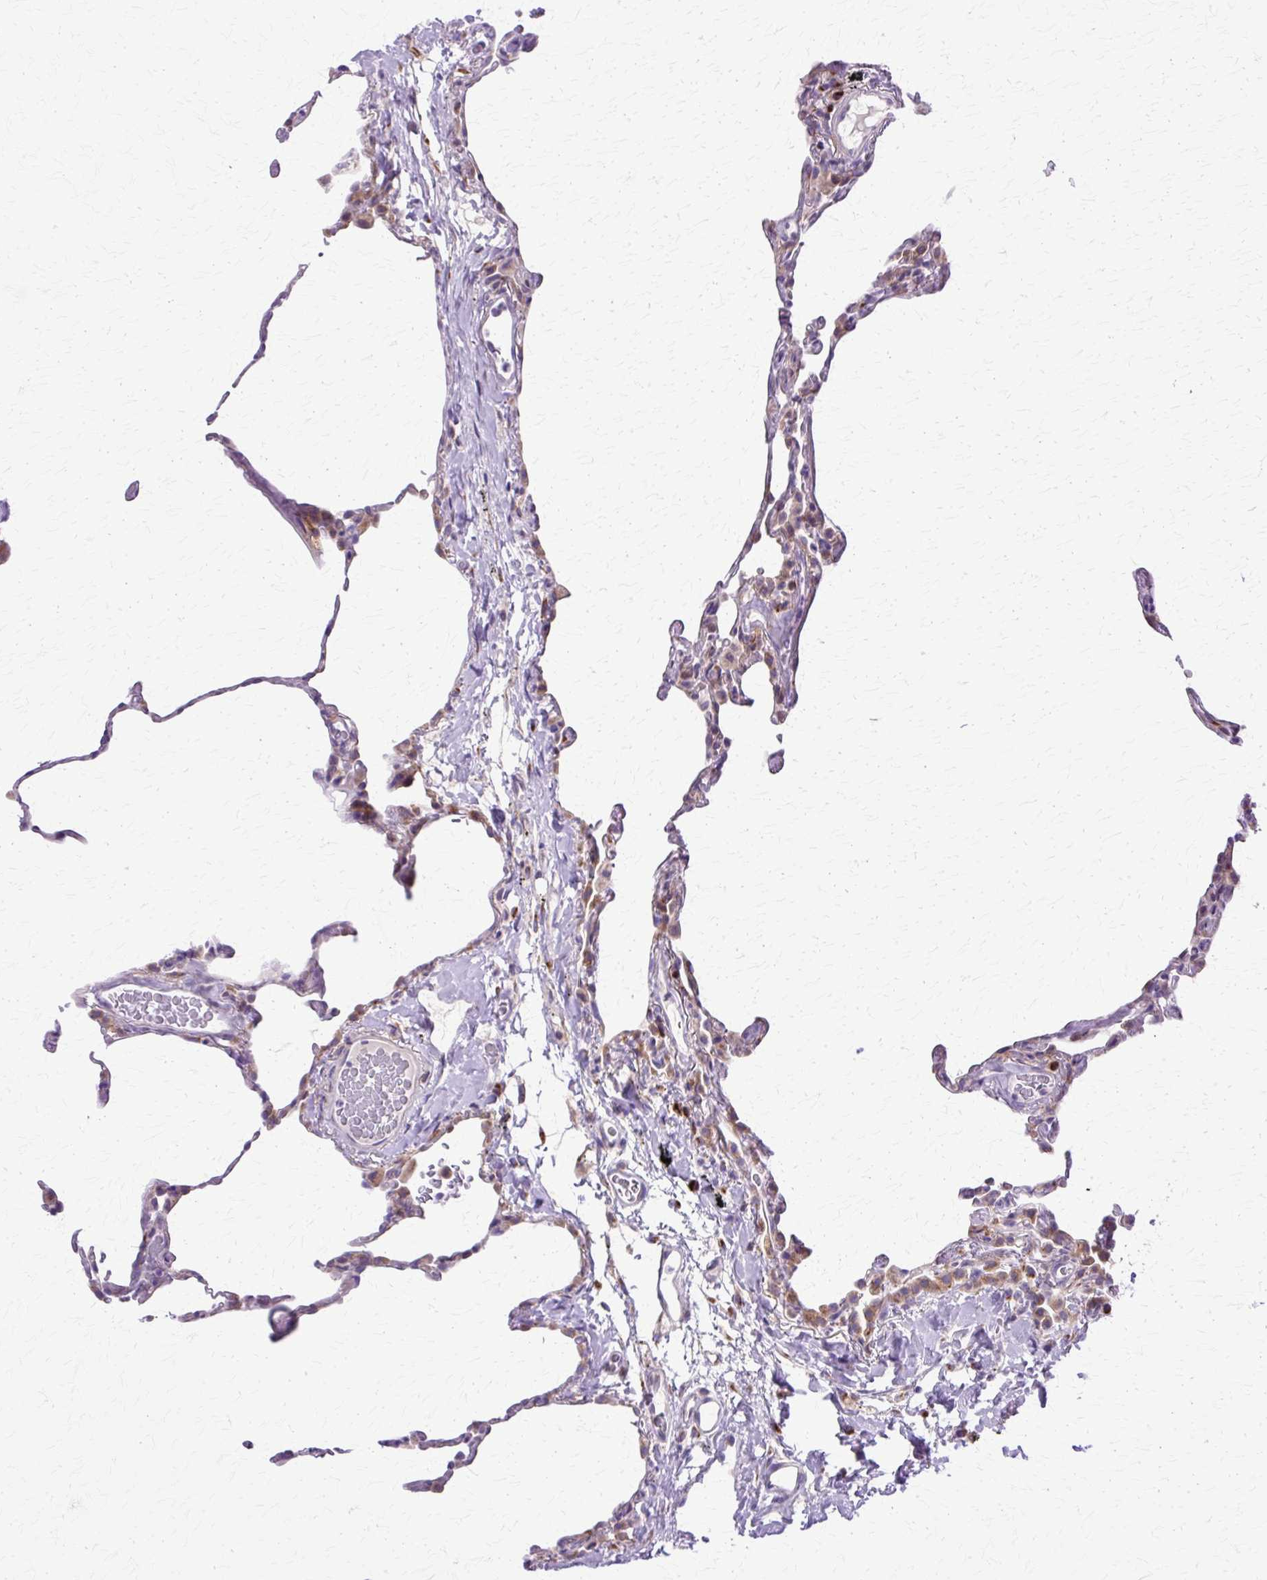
{"staining": {"intensity": "weak", "quantity": "25%-75%", "location": "cytoplasmic/membranous"}, "tissue": "lung", "cell_type": "Alveolar cells", "image_type": "normal", "snomed": [{"axis": "morphology", "description": "Normal tissue, NOS"}, {"axis": "topography", "description": "Lung"}], "caption": "Immunohistochemical staining of normal human lung shows low levels of weak cytoplasmic/membranous positivity in approximately 25%-75% of alveolar cells.", "gene": "TBC1D3B", "patient": {"sex": "female", "age": 57}}